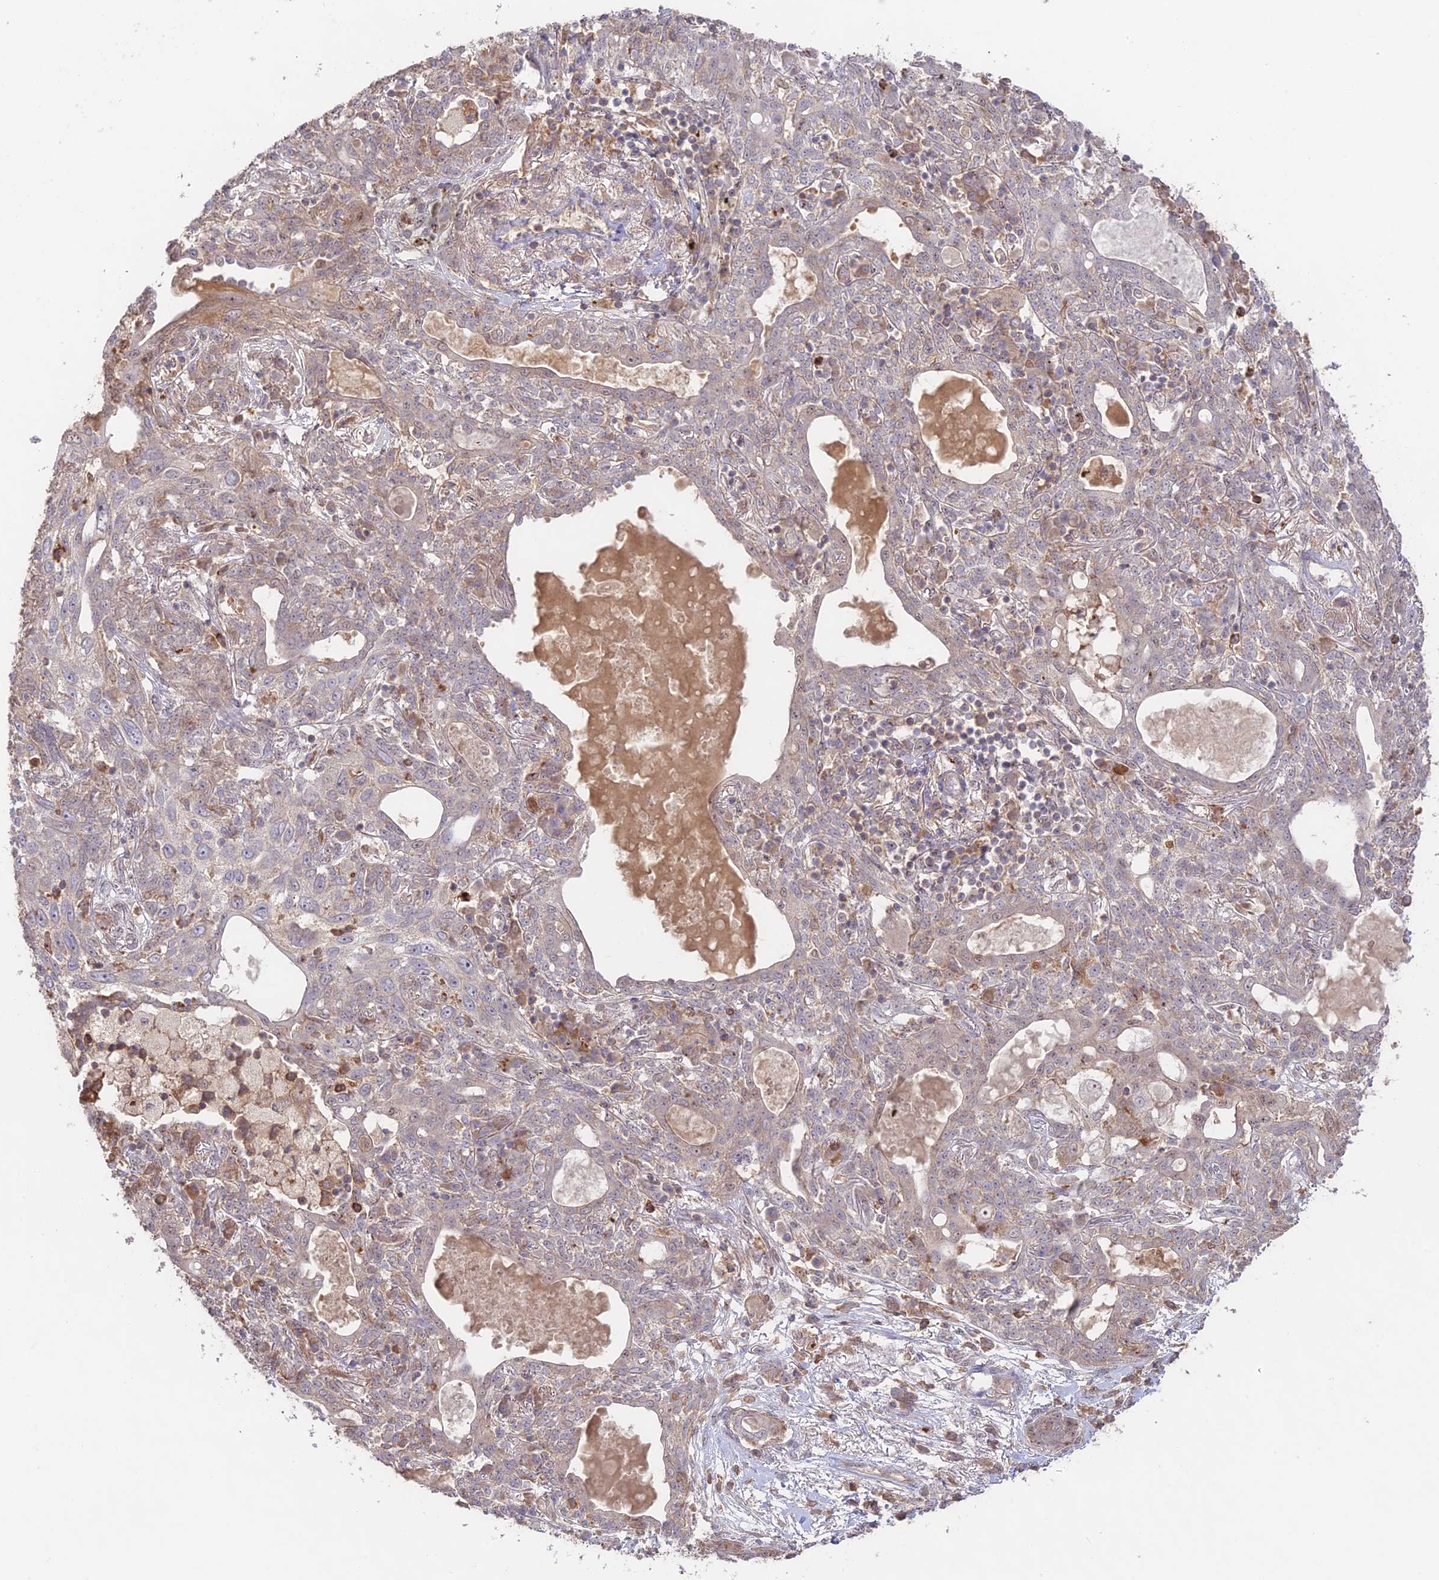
{"staining": {"intensity": "negative", "quantity": "none", "location": "none"}, "tissue": "lung cancer", "cell_type": "Tumor cells", "image_type": "cancer", "snomed": [{"axis": "morphology", "description": "Squamous cell carcinoma, NOS"}, {"axis": "topography", "description": "Lung"}], "caption": "DAB (3,3'-diaminobenzidine) immunohistochemical staining of lung squamous cell carcinoma demonstrates no significant positivity in tumor cells. (DAB (3,3'-diaminobenzidine) immunohistochemistry, high magnification).", "gene": "CLCF1", "patient": {"sex": "female", "age": 70}}